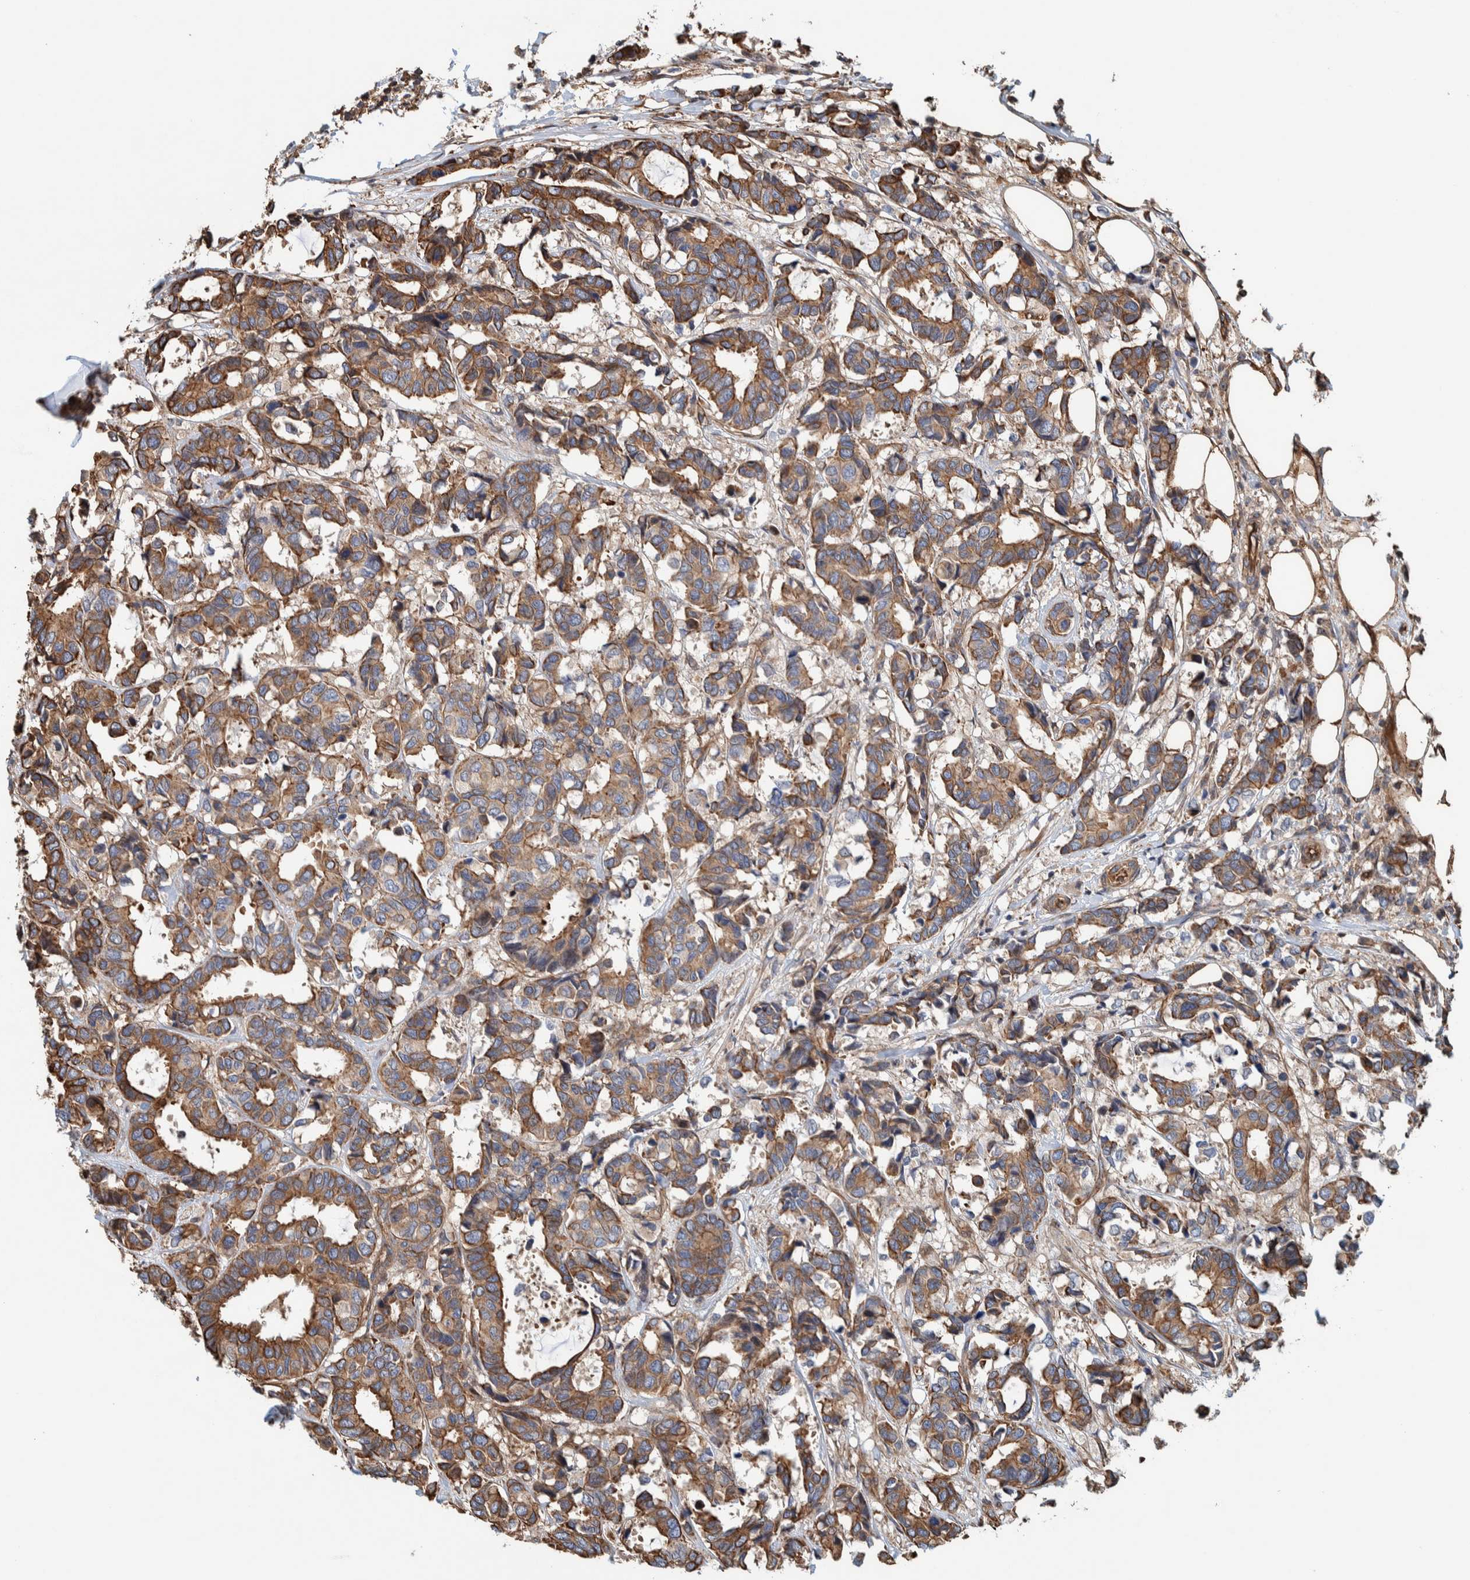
{"staining": {"intensity": "moderate", "quantity": ">75%", "location": "cytoplasmic/membranous"}, "tissue": "breast cancer", "cell_type": "Tumor cells", "image_type": "cancer", "snomed": [{"axis": "morphology", "description": "Duct carcinoma"}, {"axis": "topography", "description": "Breast"}], "caption": "Immunohistochemical staining of human breast cancer (invasive ductal carcinoma) demonstrates medium levels of moderate cytoplasmic/membranous protein expression in approximately >75% of tumor cells.", "gene": "PKD1L1", "patient": {"sex": "female", "age": 87}}